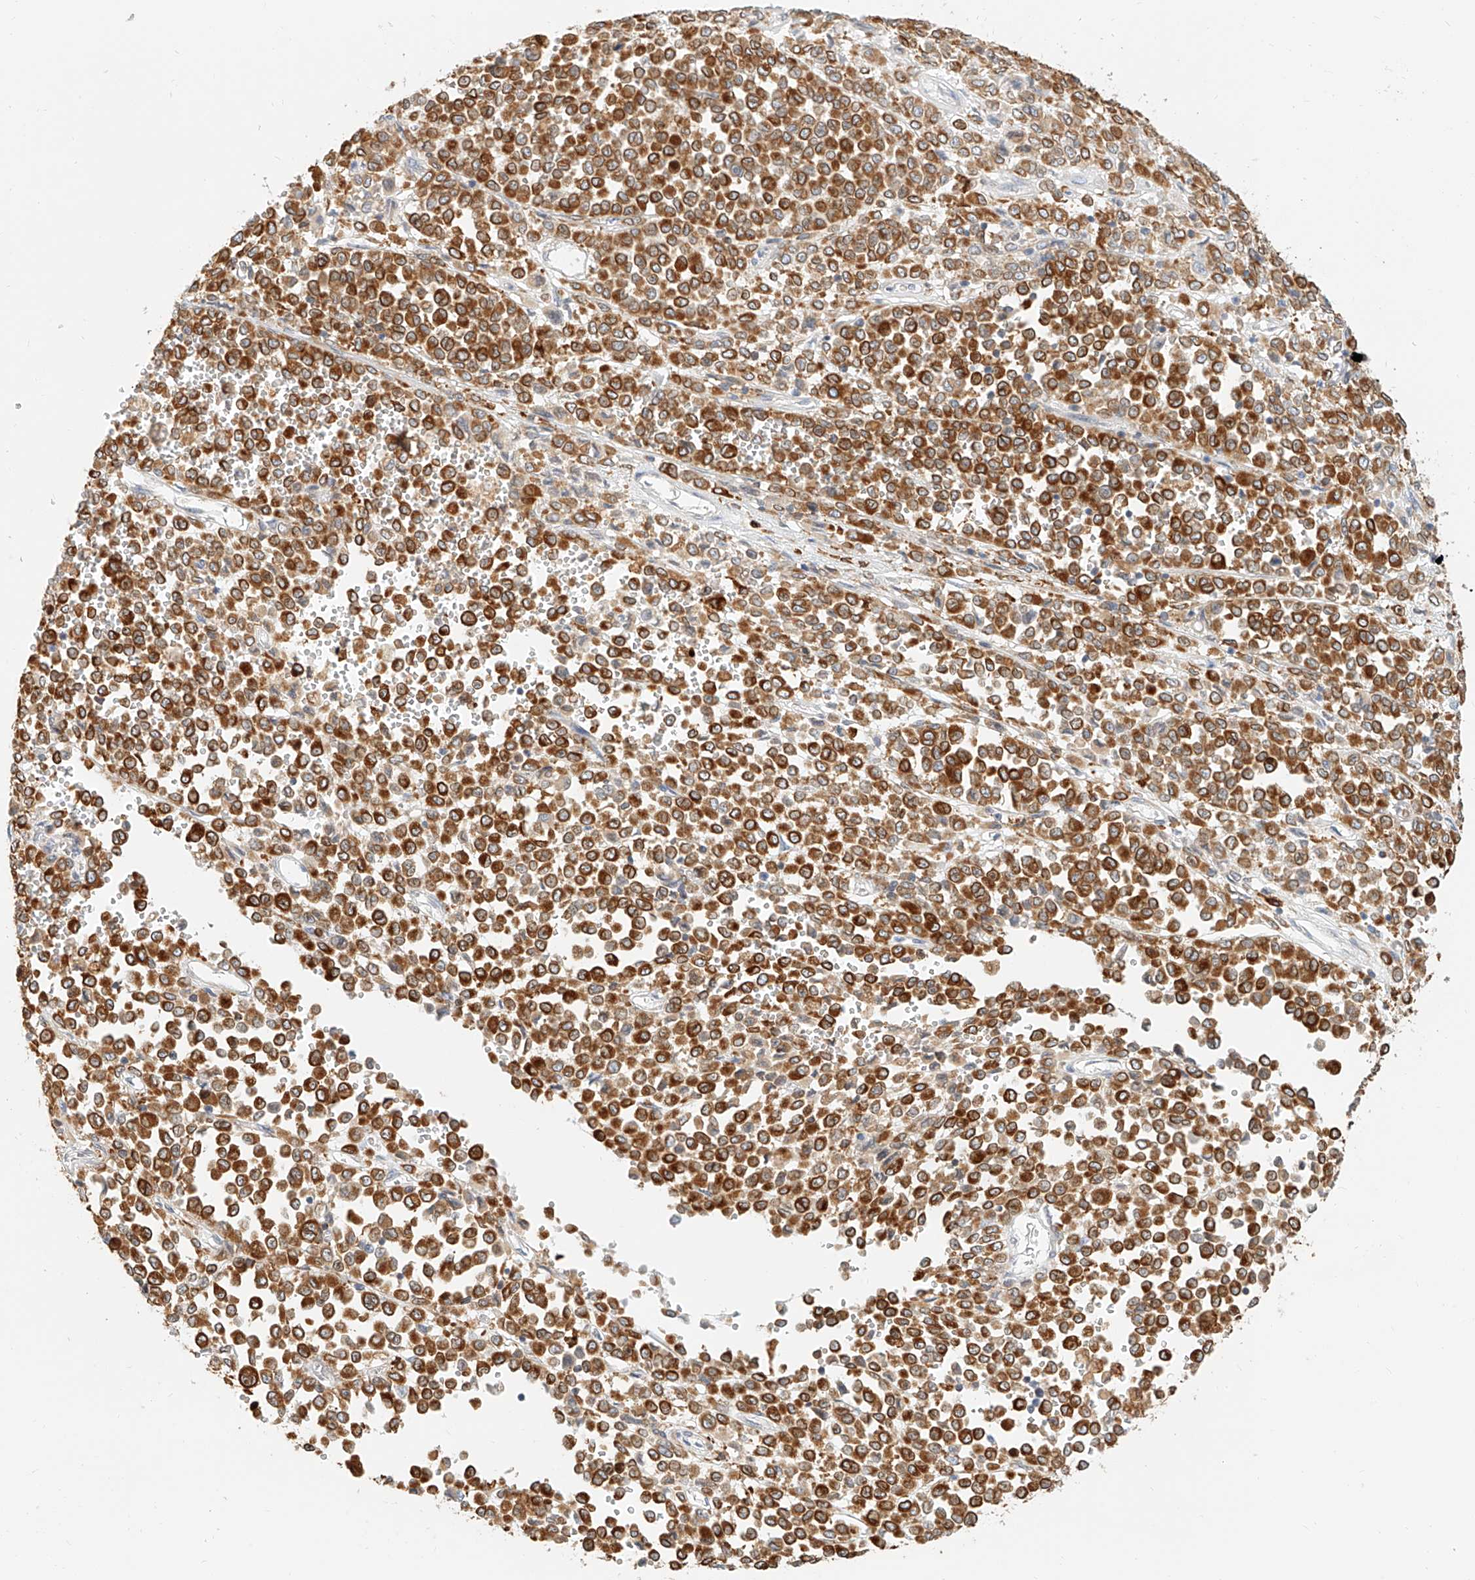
{"staining": {"intensity": "strong", "quantity": ">75%", "location": "cytoplasmic/membranous"}, "tissue": "melanoma", "cell_type": "Tumor cells", "image_type": "cancer", "snomed": [{"axis": "morphology", "description": "Malignant melanoma, Metastatic site"}, {"axis": "topography", "description": "Pancreas"}], "caption": "Immunohistochemical staining of melanoma exhibits high levels of strong cytoplasmic/membranous protein expression in approximately >75% of tumor cells.", "gene": "DHRS7", "patient": {"sex": "female", "age": 30}}